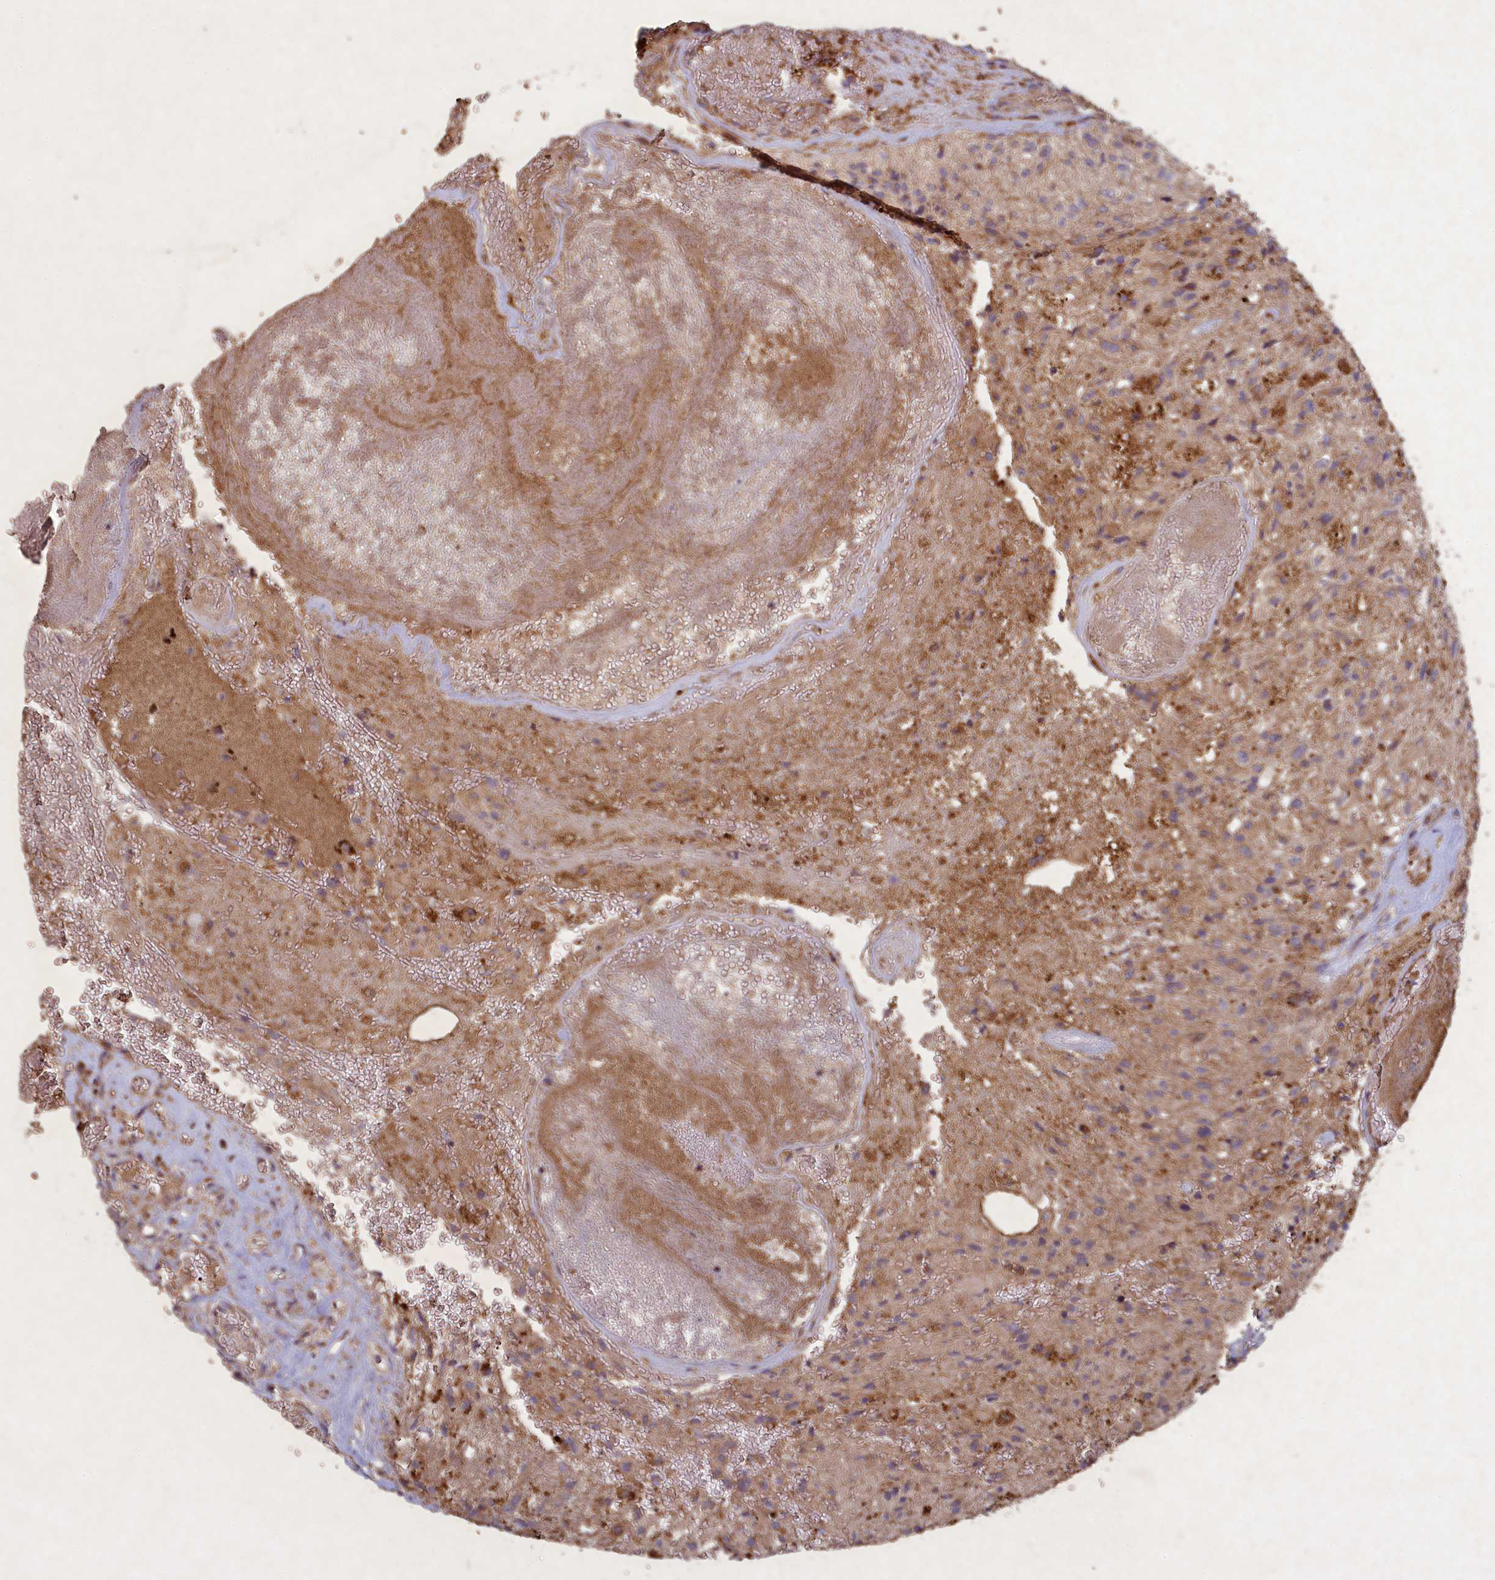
{"staining": {"intensity": "moderate", "quantity": "25%-75%", "location": "cytoplasmic/membranous"}, "tissue": "glioma", "cell_type": "Tumor cells", "image_type": "cancer", "snomed": [{"axis": "morphology", "description": "Glioma, malignant, High grade"}, {"axis": "topography", "description": "Brain"}], "caption": "Protein staining displays moderate cytoplasmic/membranous positivity in approximately 25%-75% of tumor cells in glioma.", "gene": "CIAO2B", "patient": {"sex": "male", "age": 56}}